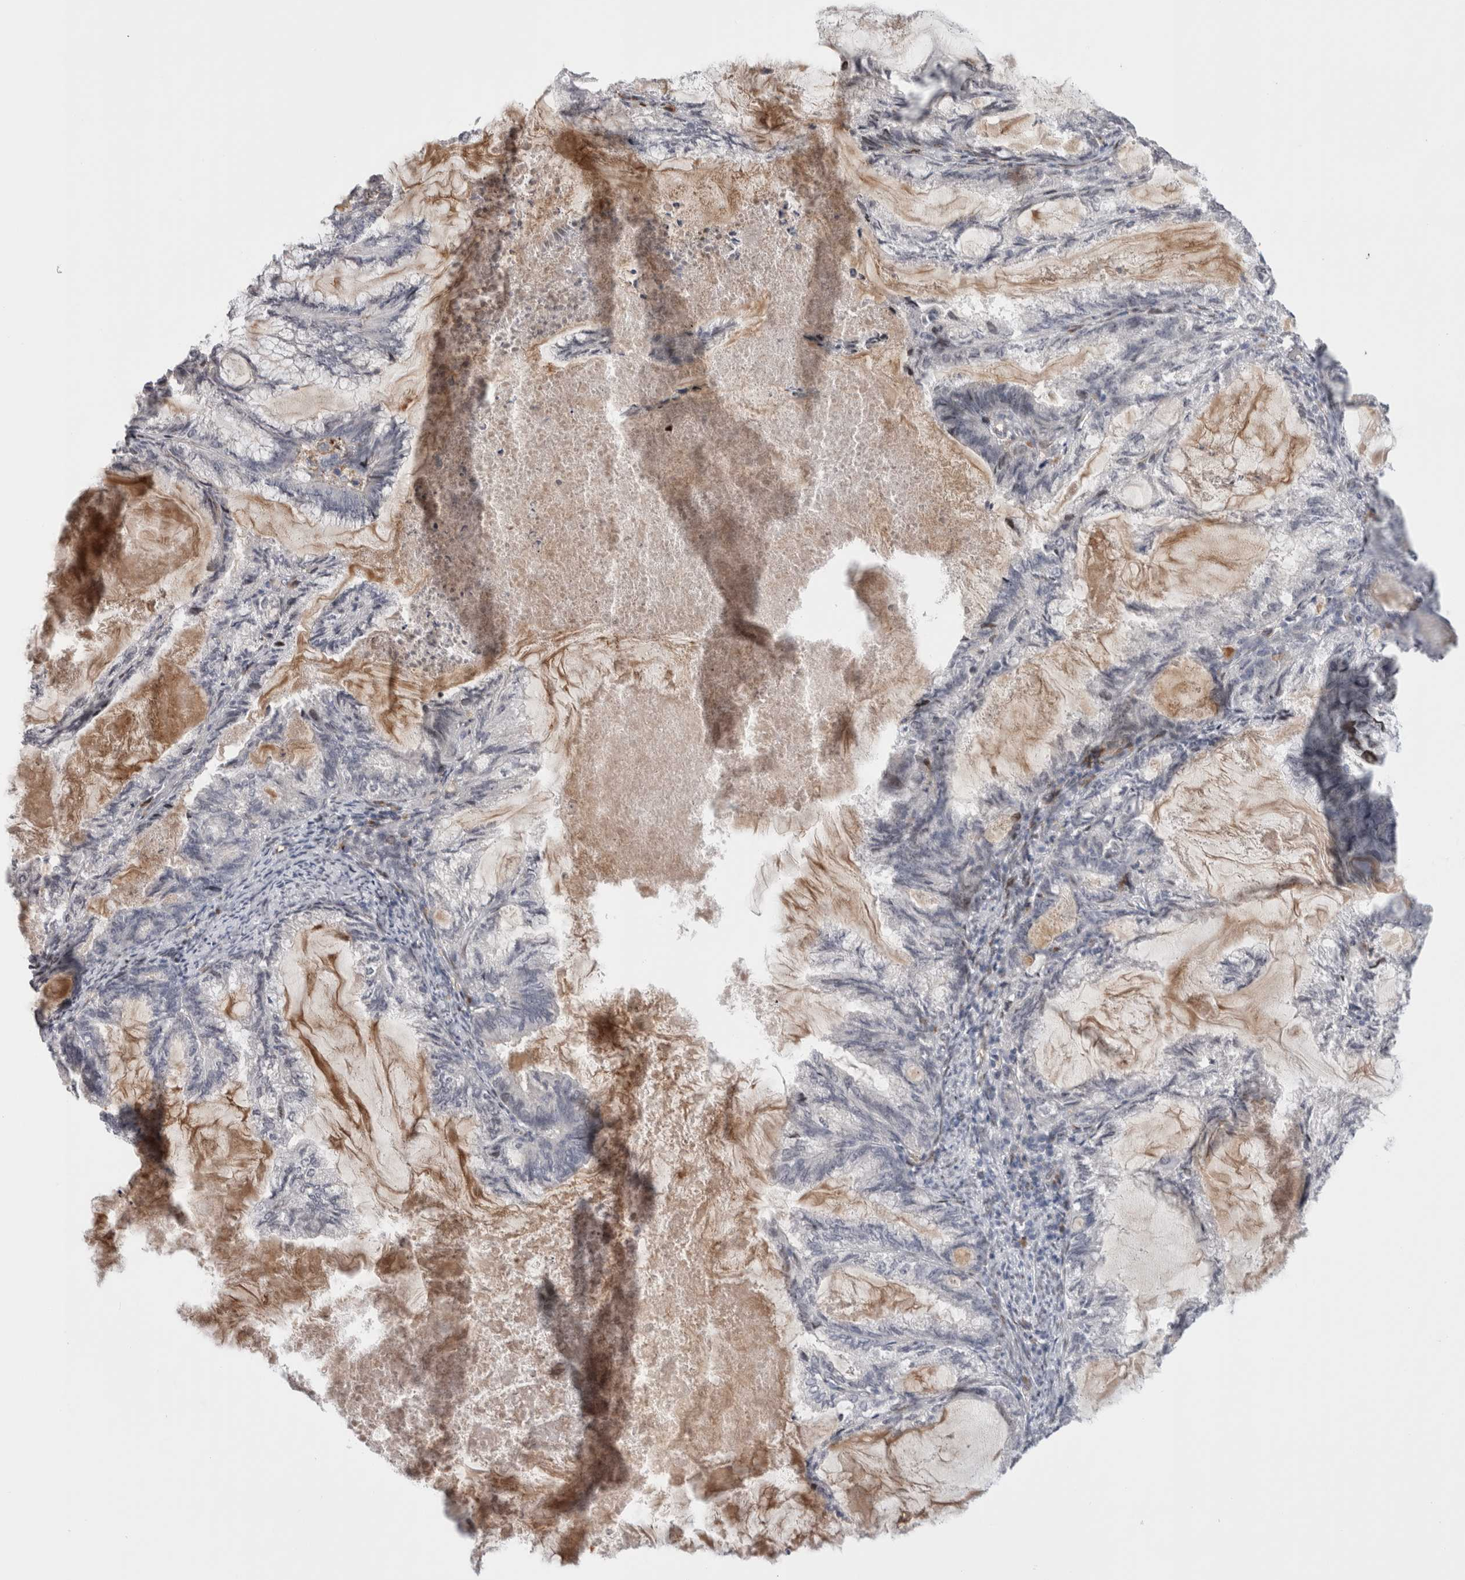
{"staining": {"intensity": "negative", "quantity": "none", "location": "none"}, "tissue": "endometrial cancer", "cell_type": "Tumor cells", "image_type": "cancer", "snomed": [{"axis": "morphology", "description": "Adenocarcinoma, NOS"}, {"axis": "topography", "description": "Endometrium"}], "caption": "Immunohistochemical staining of human endometrial cancer displays no significant staining in tumor cells.", "gene": "DMTN", "patient": {"sex": "female", "age": 86}}